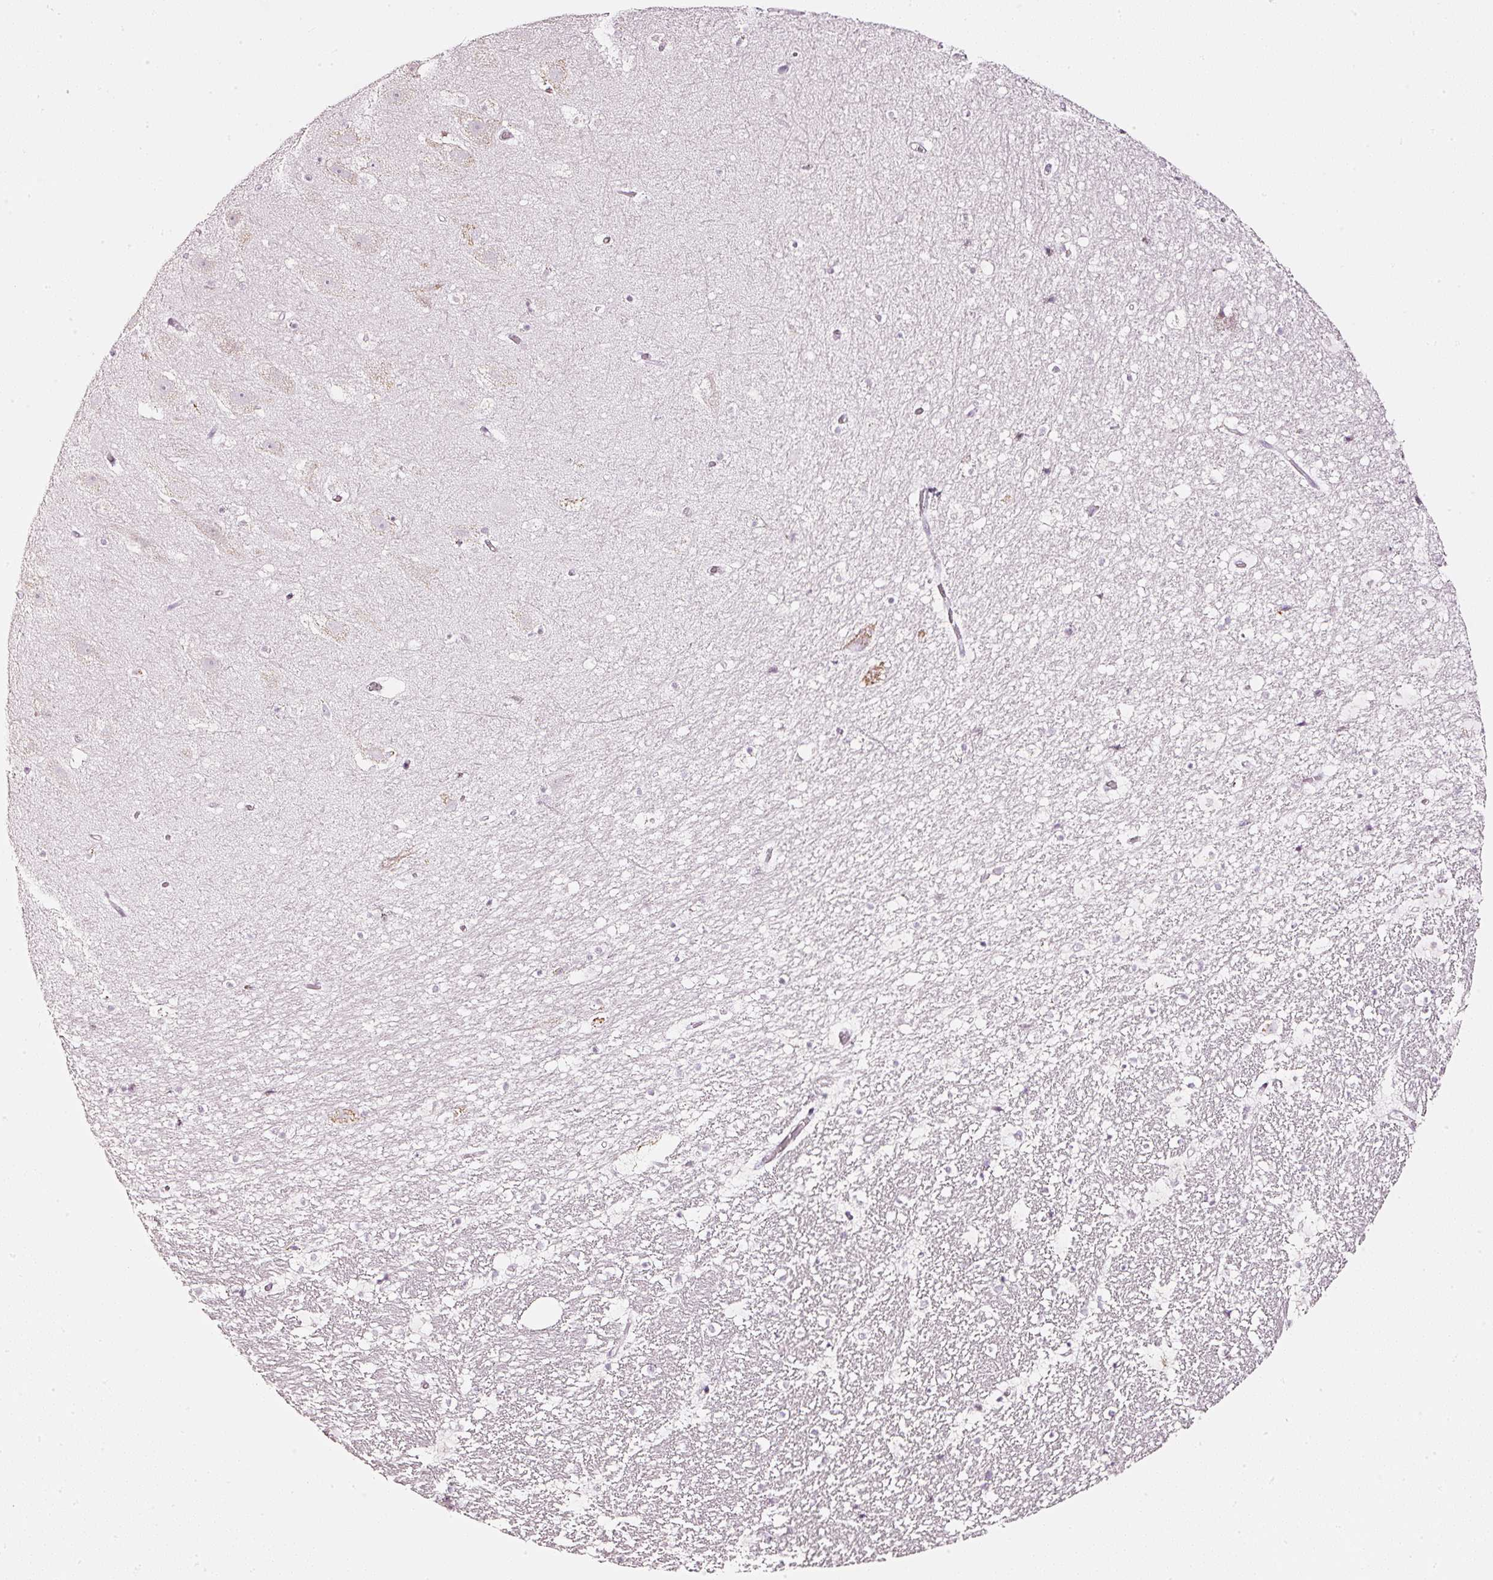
{"staining": {"intensity": "negative", "quantity": "none", "location": "none"}, "tissue": "hippocampus", "cell_type": "Glial cells", "image_type": "normal", "snomed": [{"axis": "morphology", "description": "Normal tissue, NOS"}, {"axis": "topography", "description": "Hippocampus"}], "caption": "DAB immunohistochemical staining of unremarkable human hippocampus exhibits no significant expression in glial cells.", "gene": "SDF4", "patient": {"sex": "male", "age": 37}}